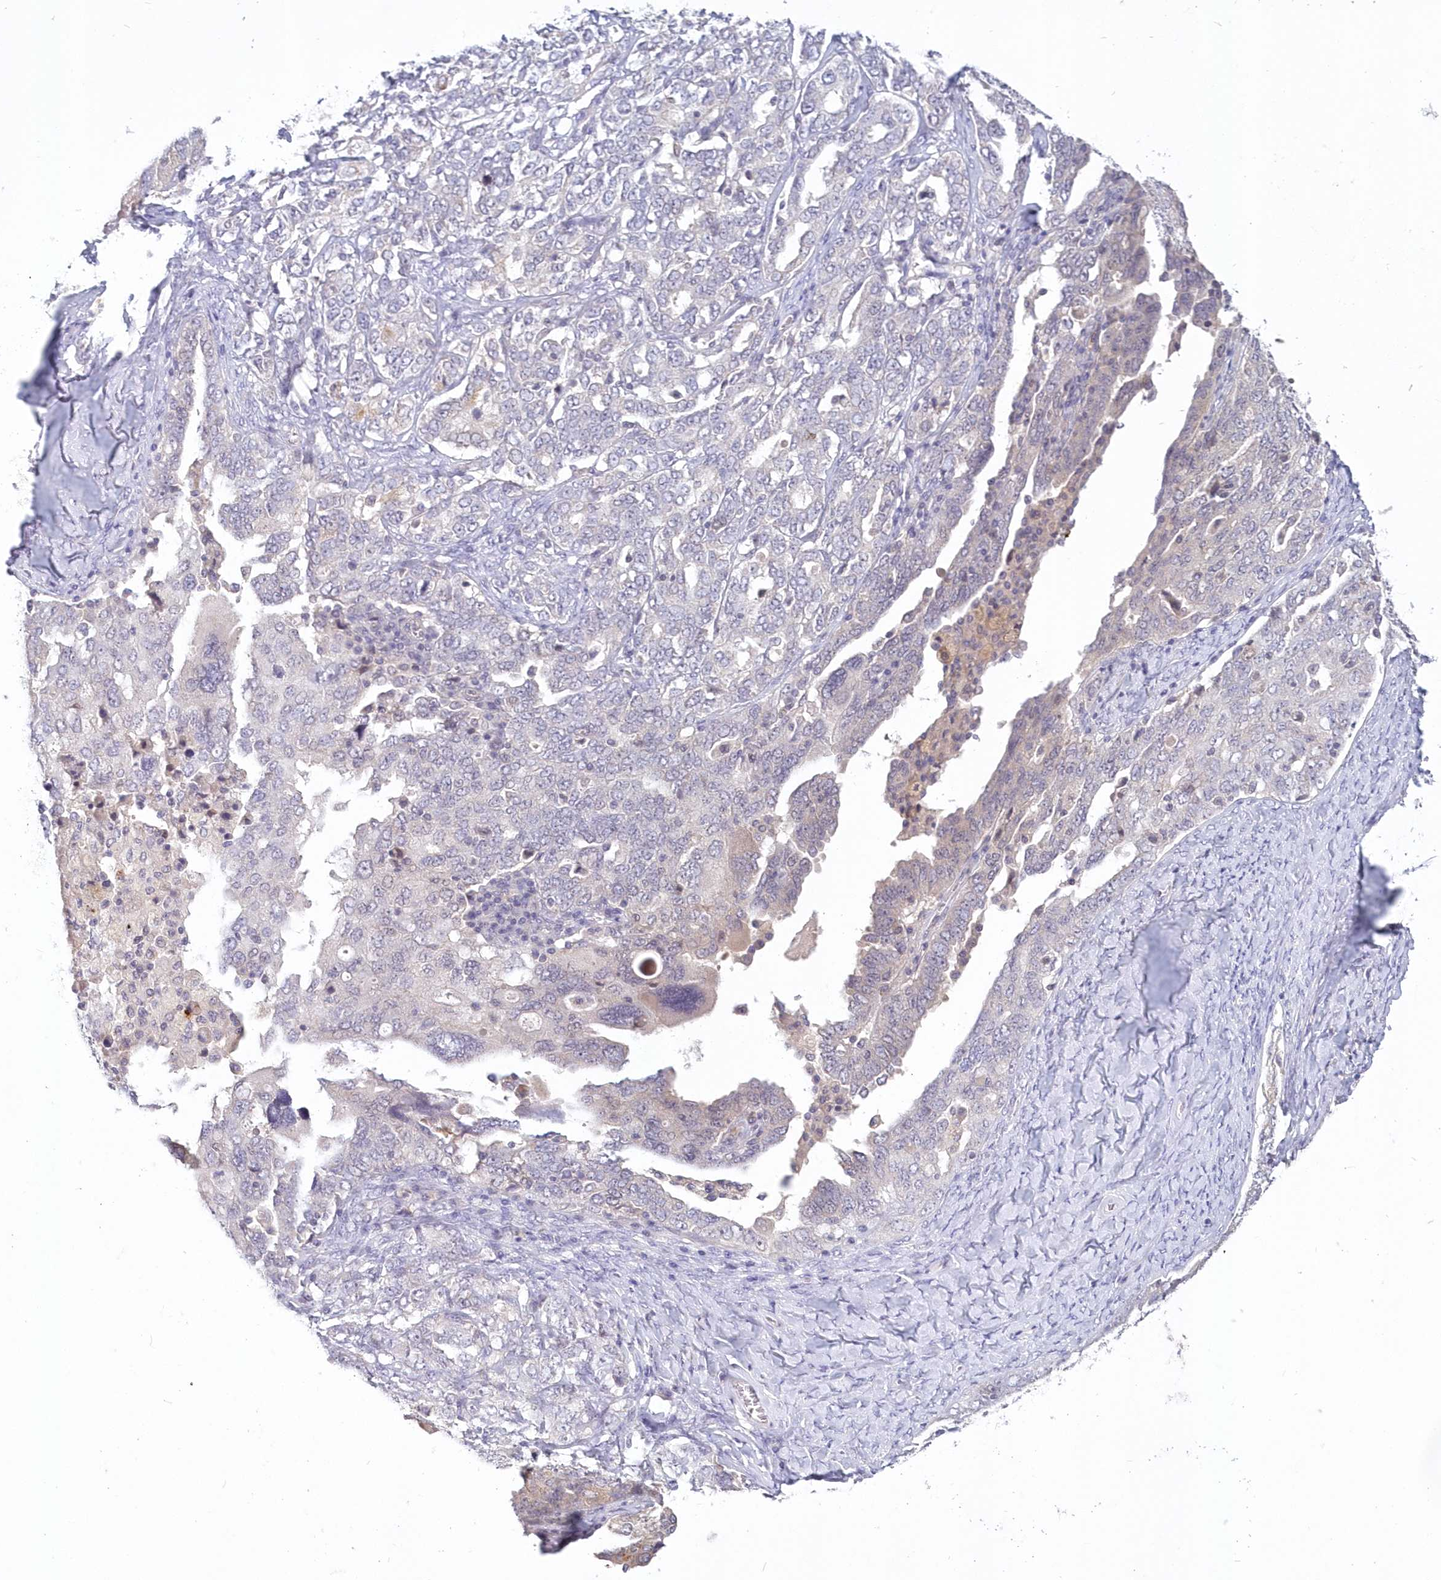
{"staining": {"intensity": "negative", "quantity": "none", "location": "none"}, "tissue": "ovarian cancer", "cell_type": "Tumor cells", "image_type": "cancer", "snomed": [{"axis": "morphology", "description": "Carcinoma, endometroid"}, {"axis": "topography", "description": "Ovary"}], "caption": "DAB (3,3'-diaminobenzidine) immunohistochemical staining of human ovarian cancer (endometroid carcinoma) shows no significant expression in tumor cells.", "gene": "KATNA1", "patient": {"sex": "female", "age": 62}}